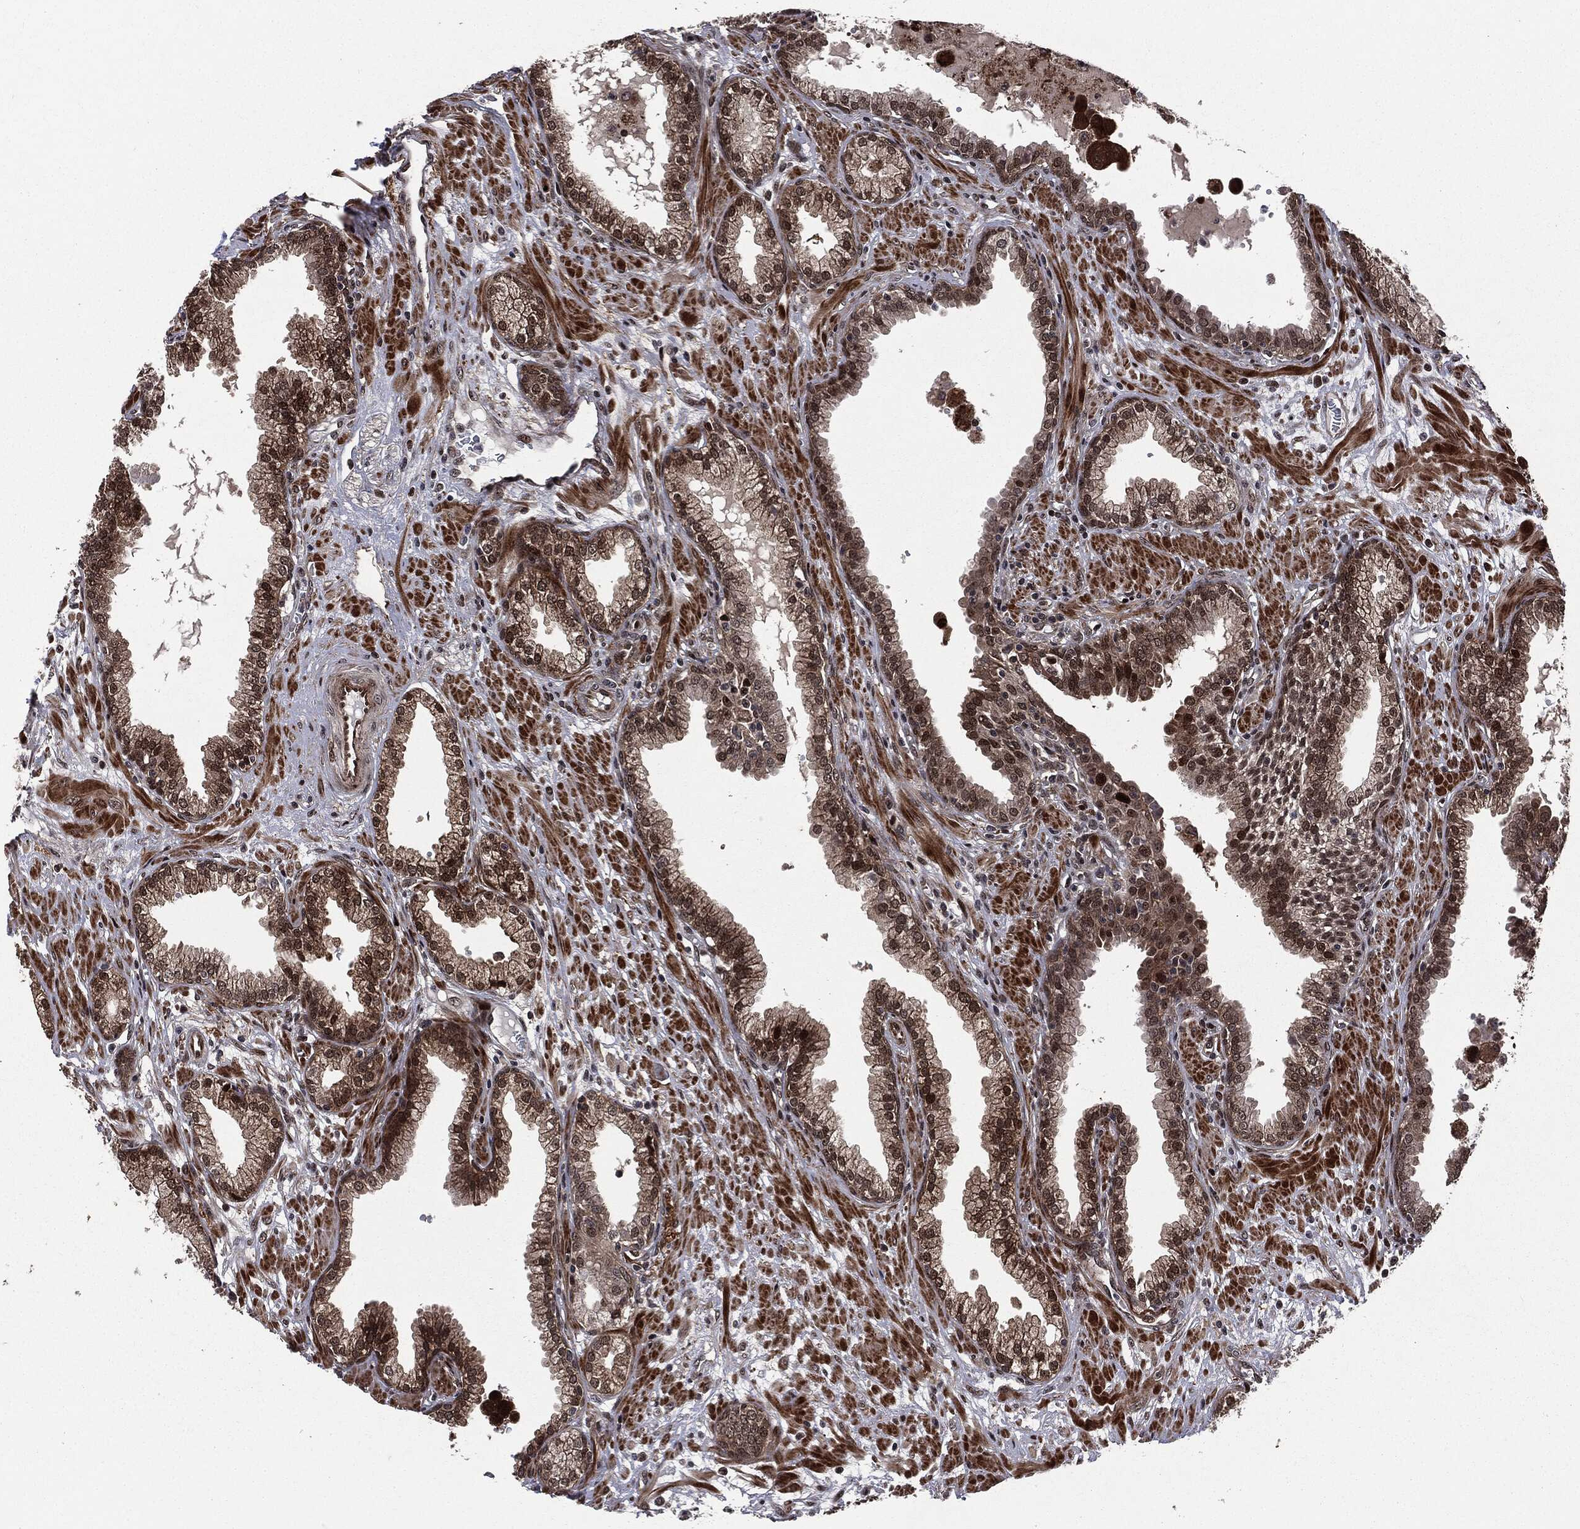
{"staining": {"intensity": "strong", "quantity": "25%-75%", "location": "cytoplasmic/membranous,nuclear"}, "tissue": "prostate", "cell_type": "Glandular cells", "image_type": "normal", "snomed": [{"axis": "morphology", "description": "Normal tissue, NOS"}, {"axis": "topography", "description": "Prostate"}], "caption": "Immunohistochemistry (IHC) histopathology image of benign prostate stained for a protein (brown), which reveals high levels of strong cytoplasmic/membranous,nuclear positivity in approximately 25%-75% of glandular cells.", "gene": "SMAD4", "patient": {"sex": "male", "age": 64}}